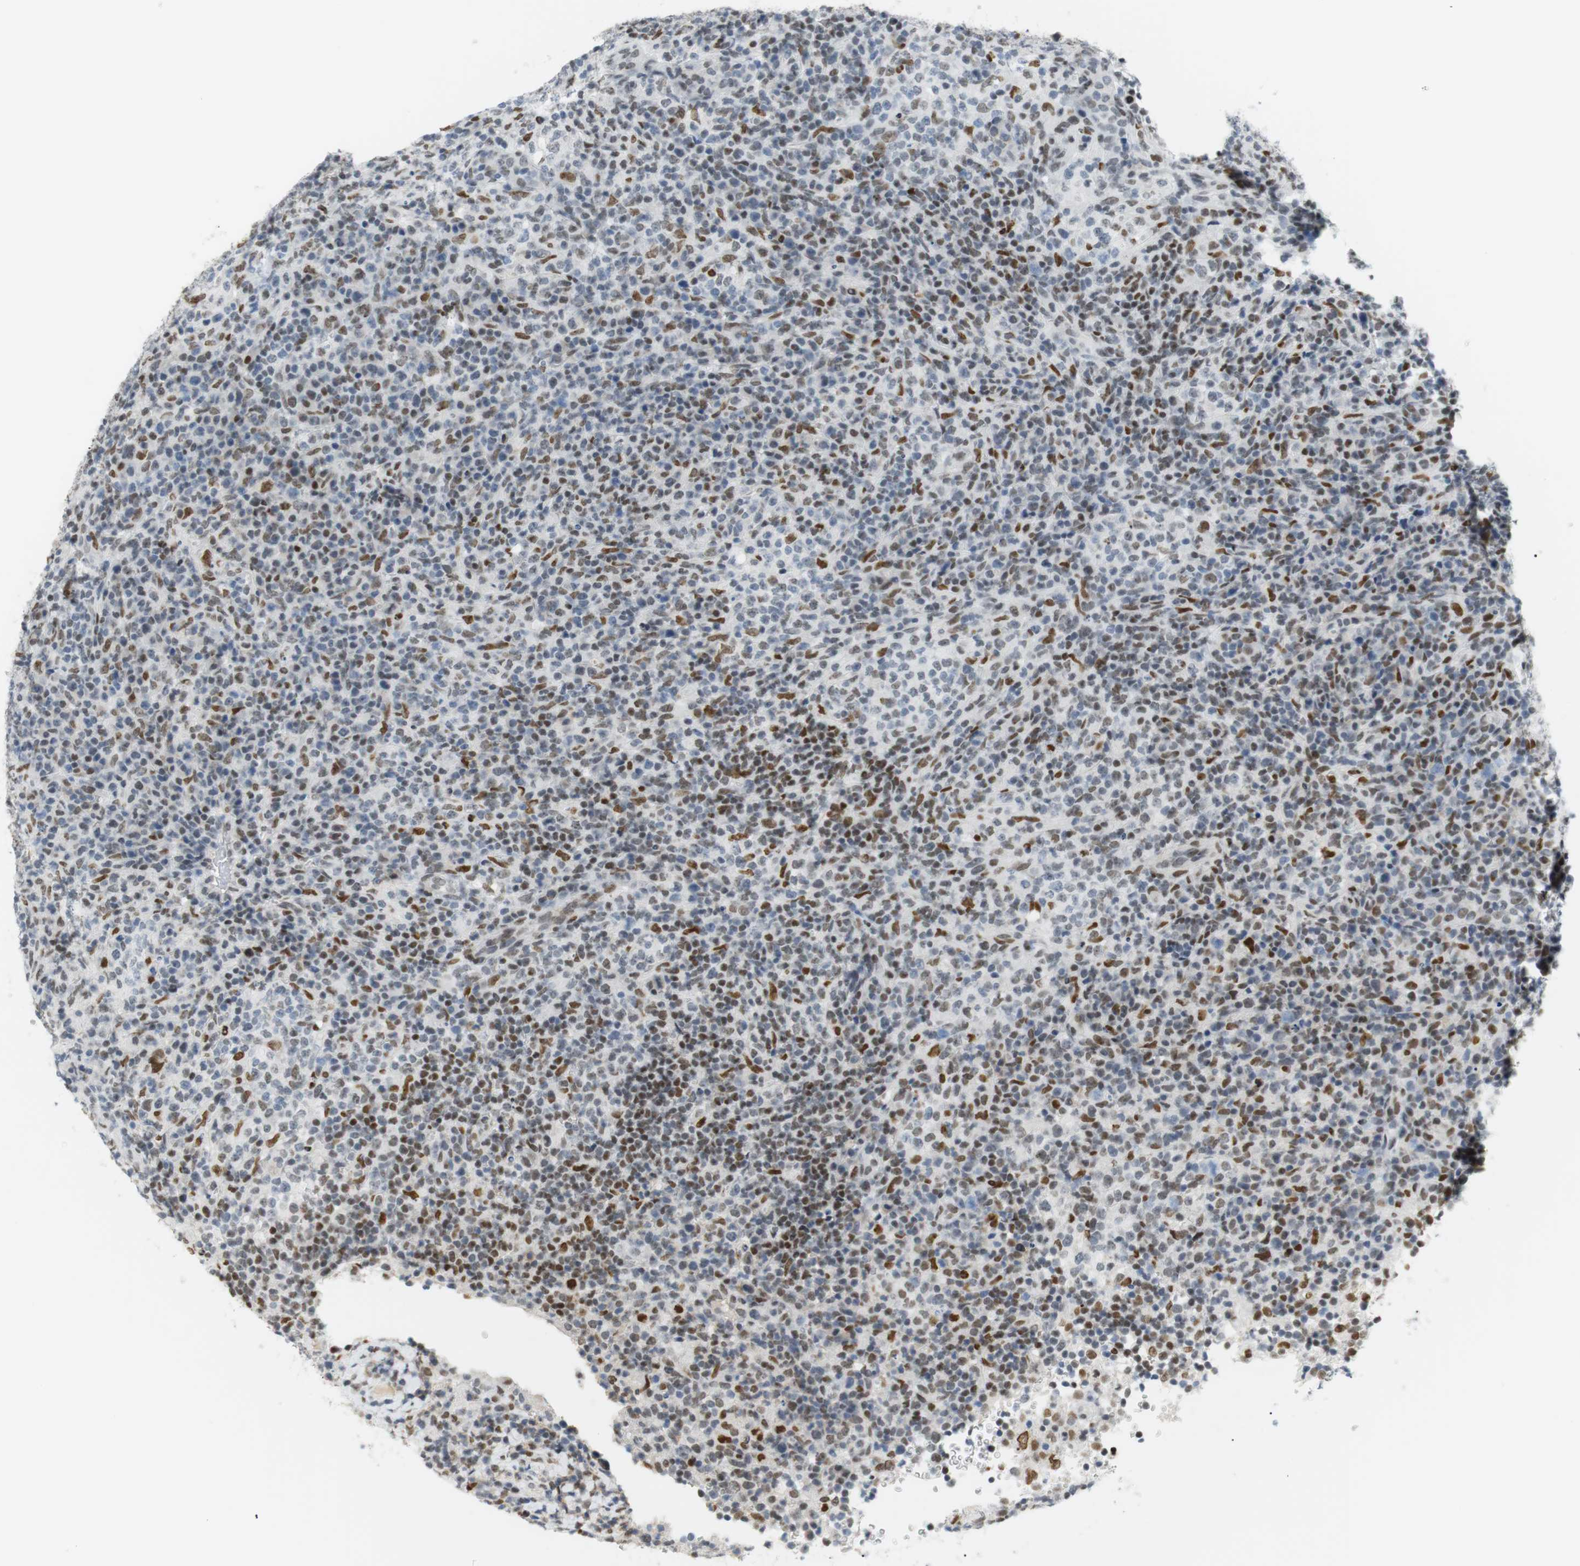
{"staining": {"intensity": "weak", "quantity": "25%-75%", "location": "nuclear"}, "tissue": "lymphoma", "cell_type": "Tumor cells", "image_type": "cancer", "snomed": [{"axis": "morphology", "description": "Malignant lymphoma, non-Hodgkin's type, High grade"}, {"axis": "topography", "description": "Lymph node"}], "caption": "High-grade malignant lymphoma, non-Hodgkin's type tissue demonstrates weak nuclear expression in about 25%-75% of tumor cells", "gene": "BMI1", "patient": {"sex": "female", "age": 76}}